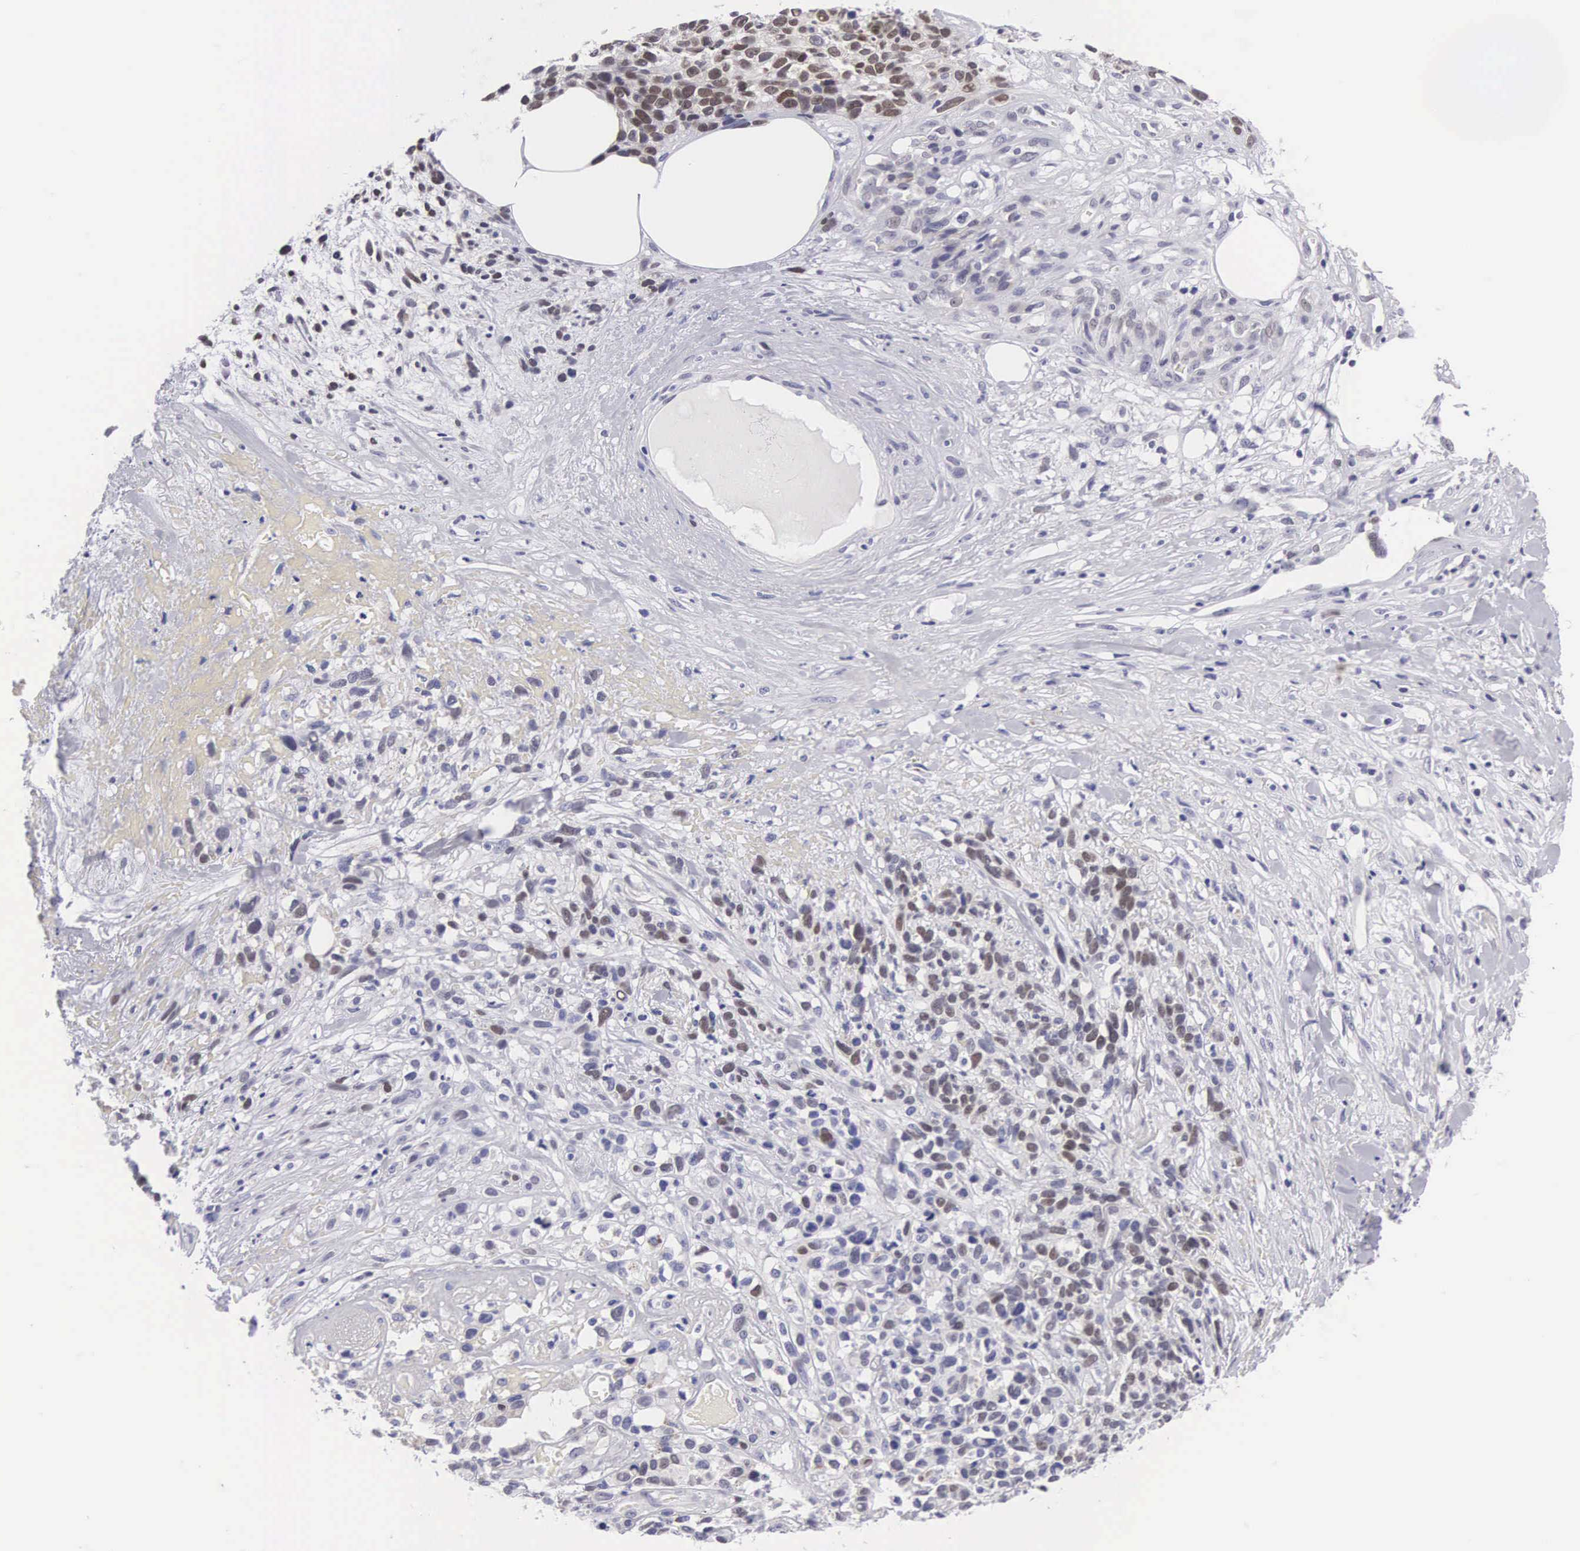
{"staining": {"intensity": "moderate", "quantity": "25%-75%", "location": "nuclear"}, "tissue": "melanoma", "cell_type": "Tumor cells", "image_type": "cancer", "snomed": [{"axis": "morphology", "description": "Malignant melanoma, NOS"}, {"axis": "topography", "description": "Skin"}], "caption": "Melanoma stained with a brown dye exhibits moderate nuclear positive expression in approximately 25%-75% of tumor cells.", "gene": "SOX11", "patient": {"sex": "female", "age": 85}}